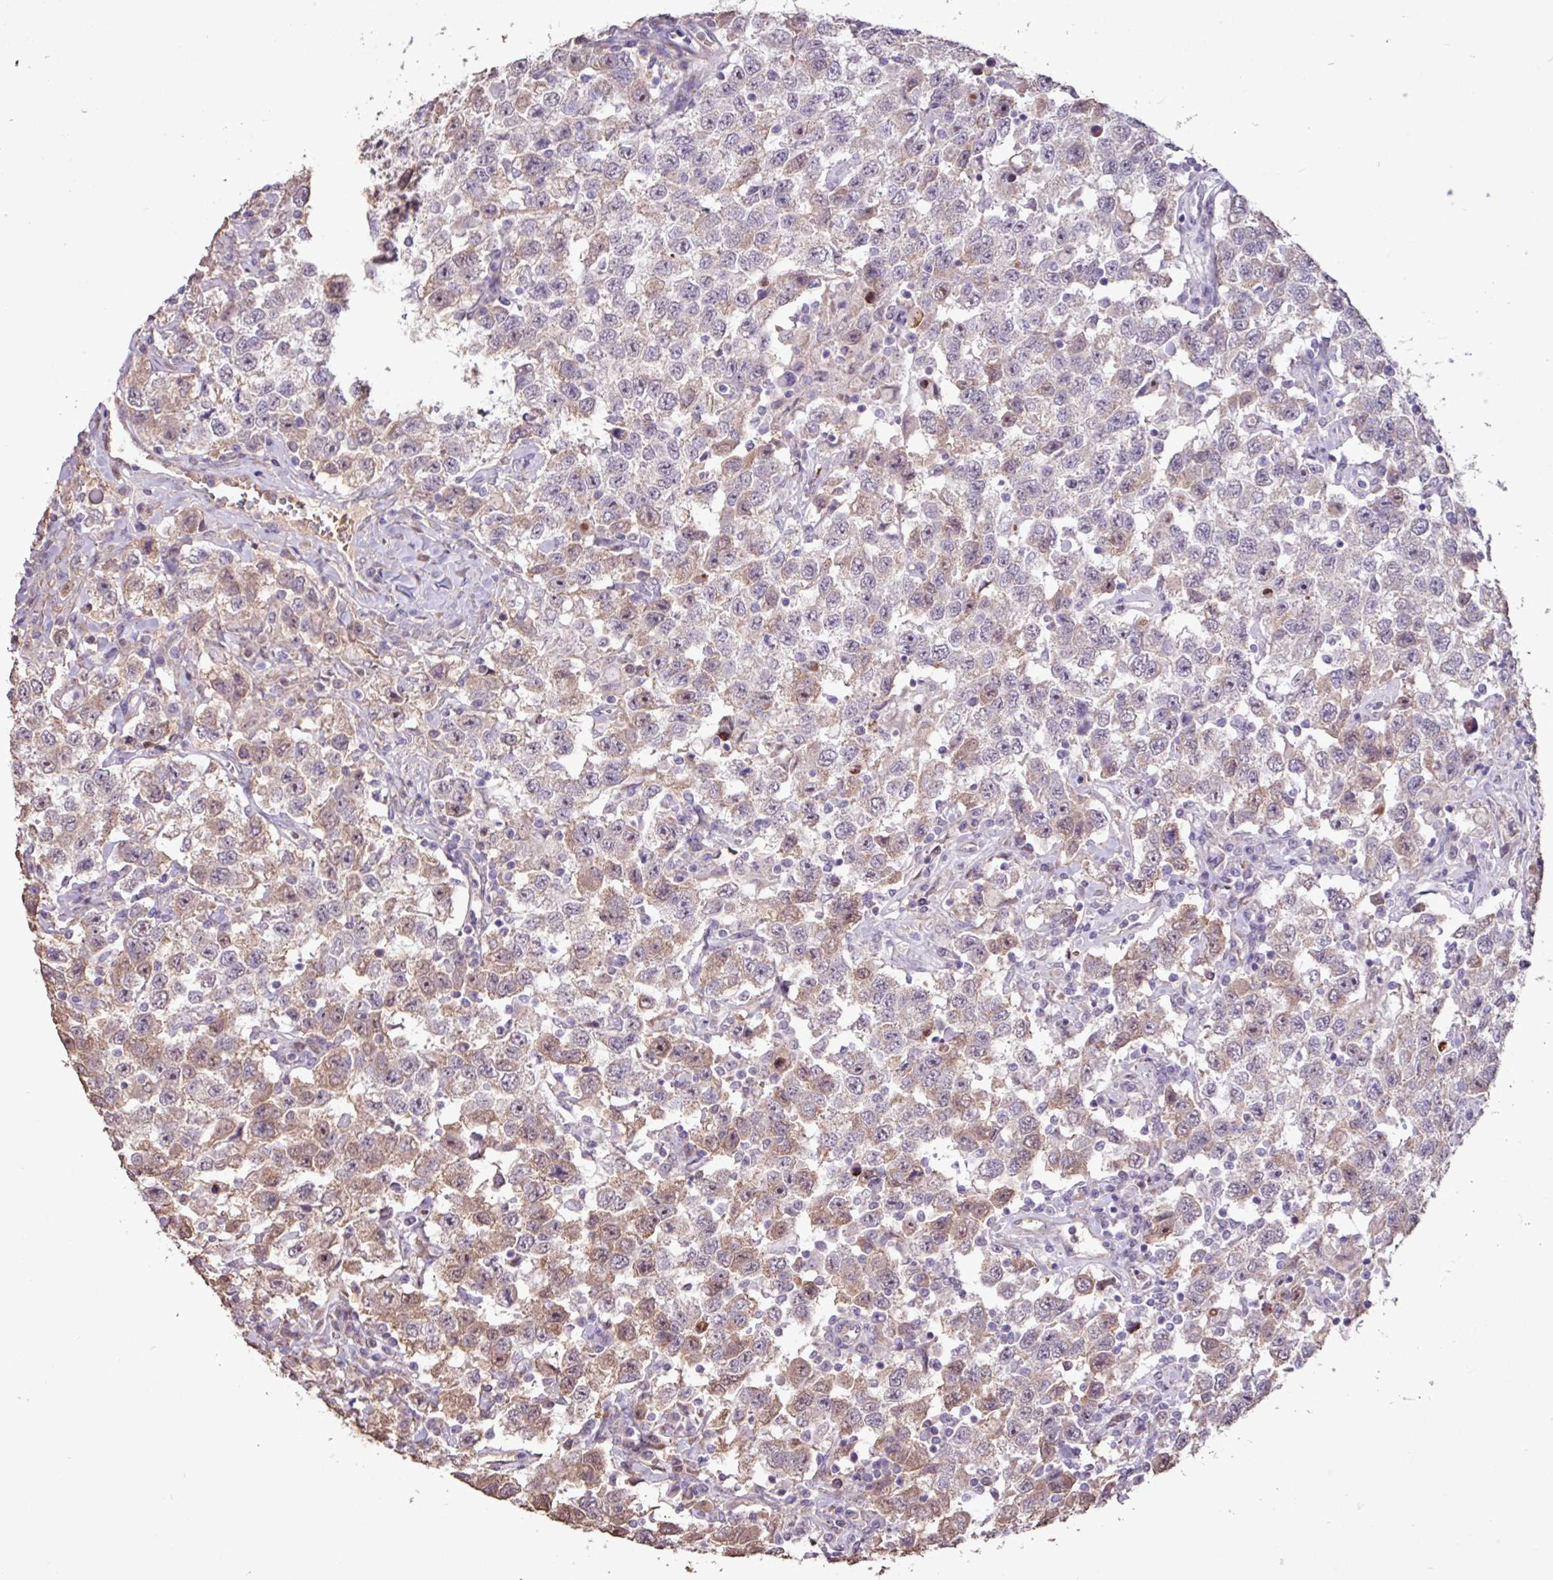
{"staining": {"intensity": "moderate", "quantity": "<25%", "location": "cytoplasmic/membranous,nuclear"}, "tissue": "testis cancer", "cell_type": "Tumor cells", "image_type": "cancer", "snomed": [{"axis": "morphology", "description": "Seminoma, NOS"}, {"axis": "topography", "description": "Testis"}], "caption": "Testis cancer (seminoma) stained for a protein (brown) displays moderate cytoplasmic/membranous and nuclear positive expression in about <25% of tumor cells.", "gene": "L3MBTL3", "patient": {"sex": "male", "age": 41}}